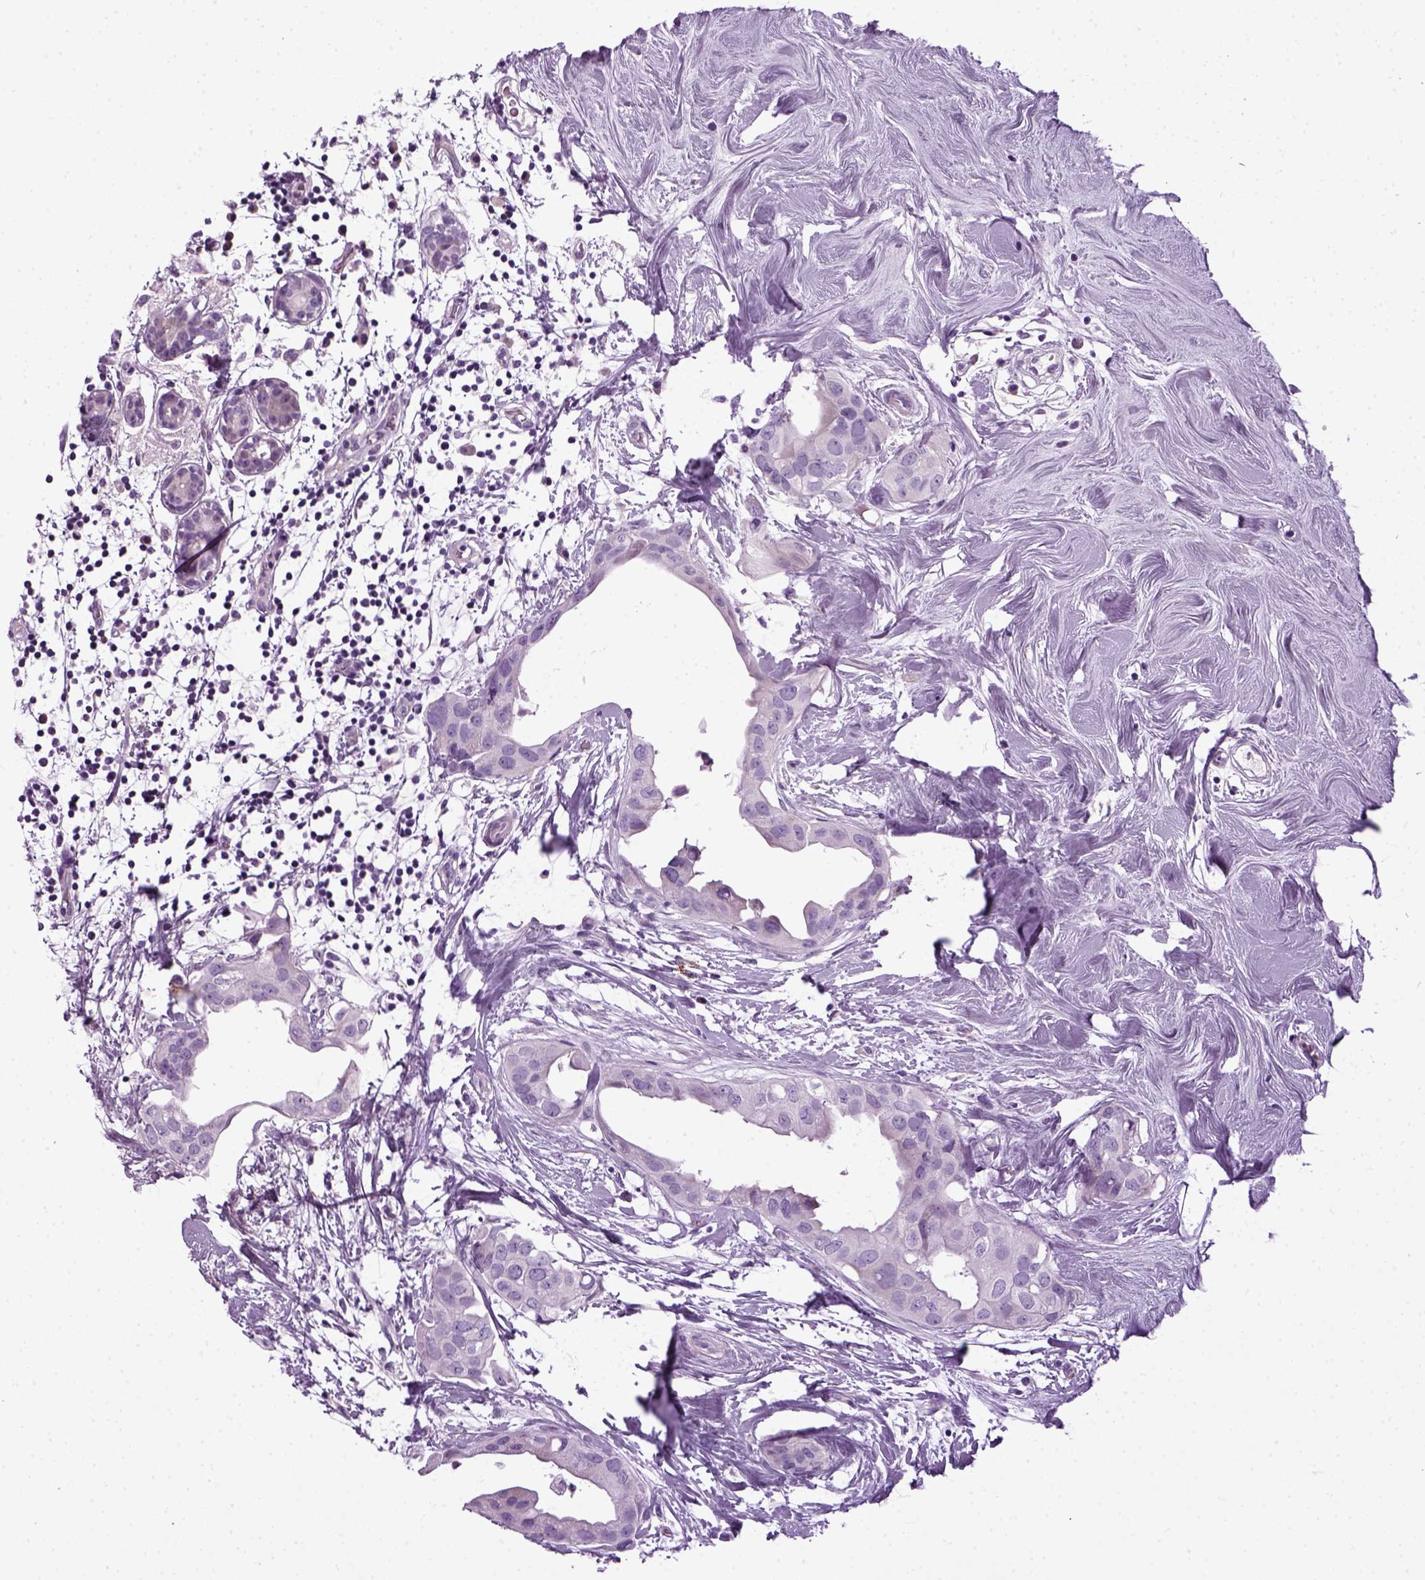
{"staining": {"intensity": "negative", "quantity": "none", "location": "none"}, "tissue": "breast cancer", "cell_type": "Tumor cells", "image_type": "cancer", "snomed": [{"axis": "morphology", "description": "Normal tissue, NOS"}, {"axis": "morphology", "description": "Duct carcinoma"}, {"axis": "topography", "description": "Breast"}], "caption": "Infiltrating ductal carcinoma (breast) stained for a protein using immunohistochemistry shows no positivity tumor cells.", "gene": "HMCN2", "patient": {"sex": "female", "age": 40}}